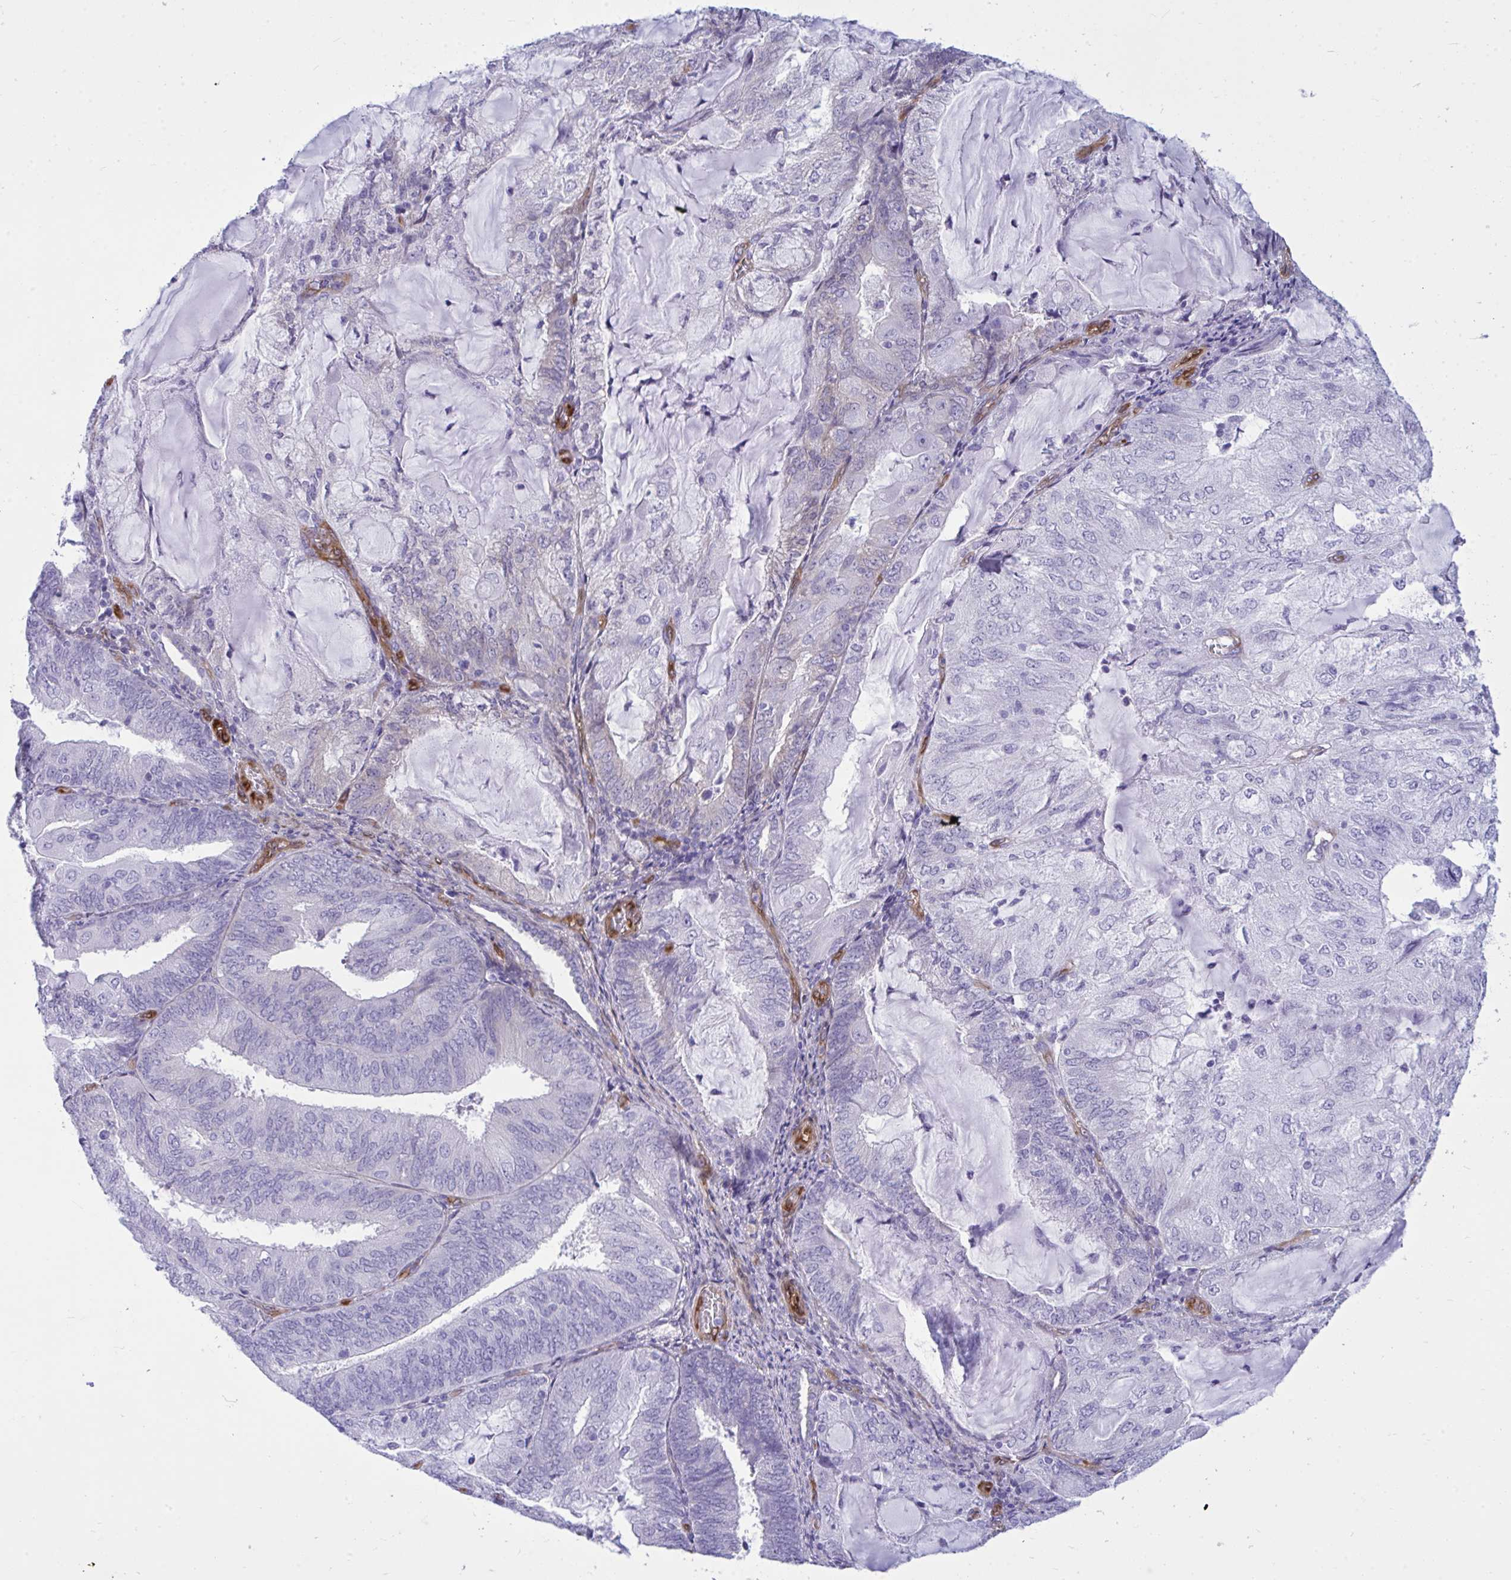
{"staining": {"intensity": "negative", "quantity": "none", "location": "none"}, "tissue": "endometrial cancer", "cell_type": "Tumor cells", "image_type": "cancer", "snomed": [{"axis": "morphology", "description": "Adenocarcinoma, NOS"}, {"axis": "topography", "description": "Endometrium"}], "caption": "Tumor cells are negative for brown protein staining in adenocarcinoma (endometrial).", "gene": "LIMS2", "patient": {"sex": "female", "age": 81}}